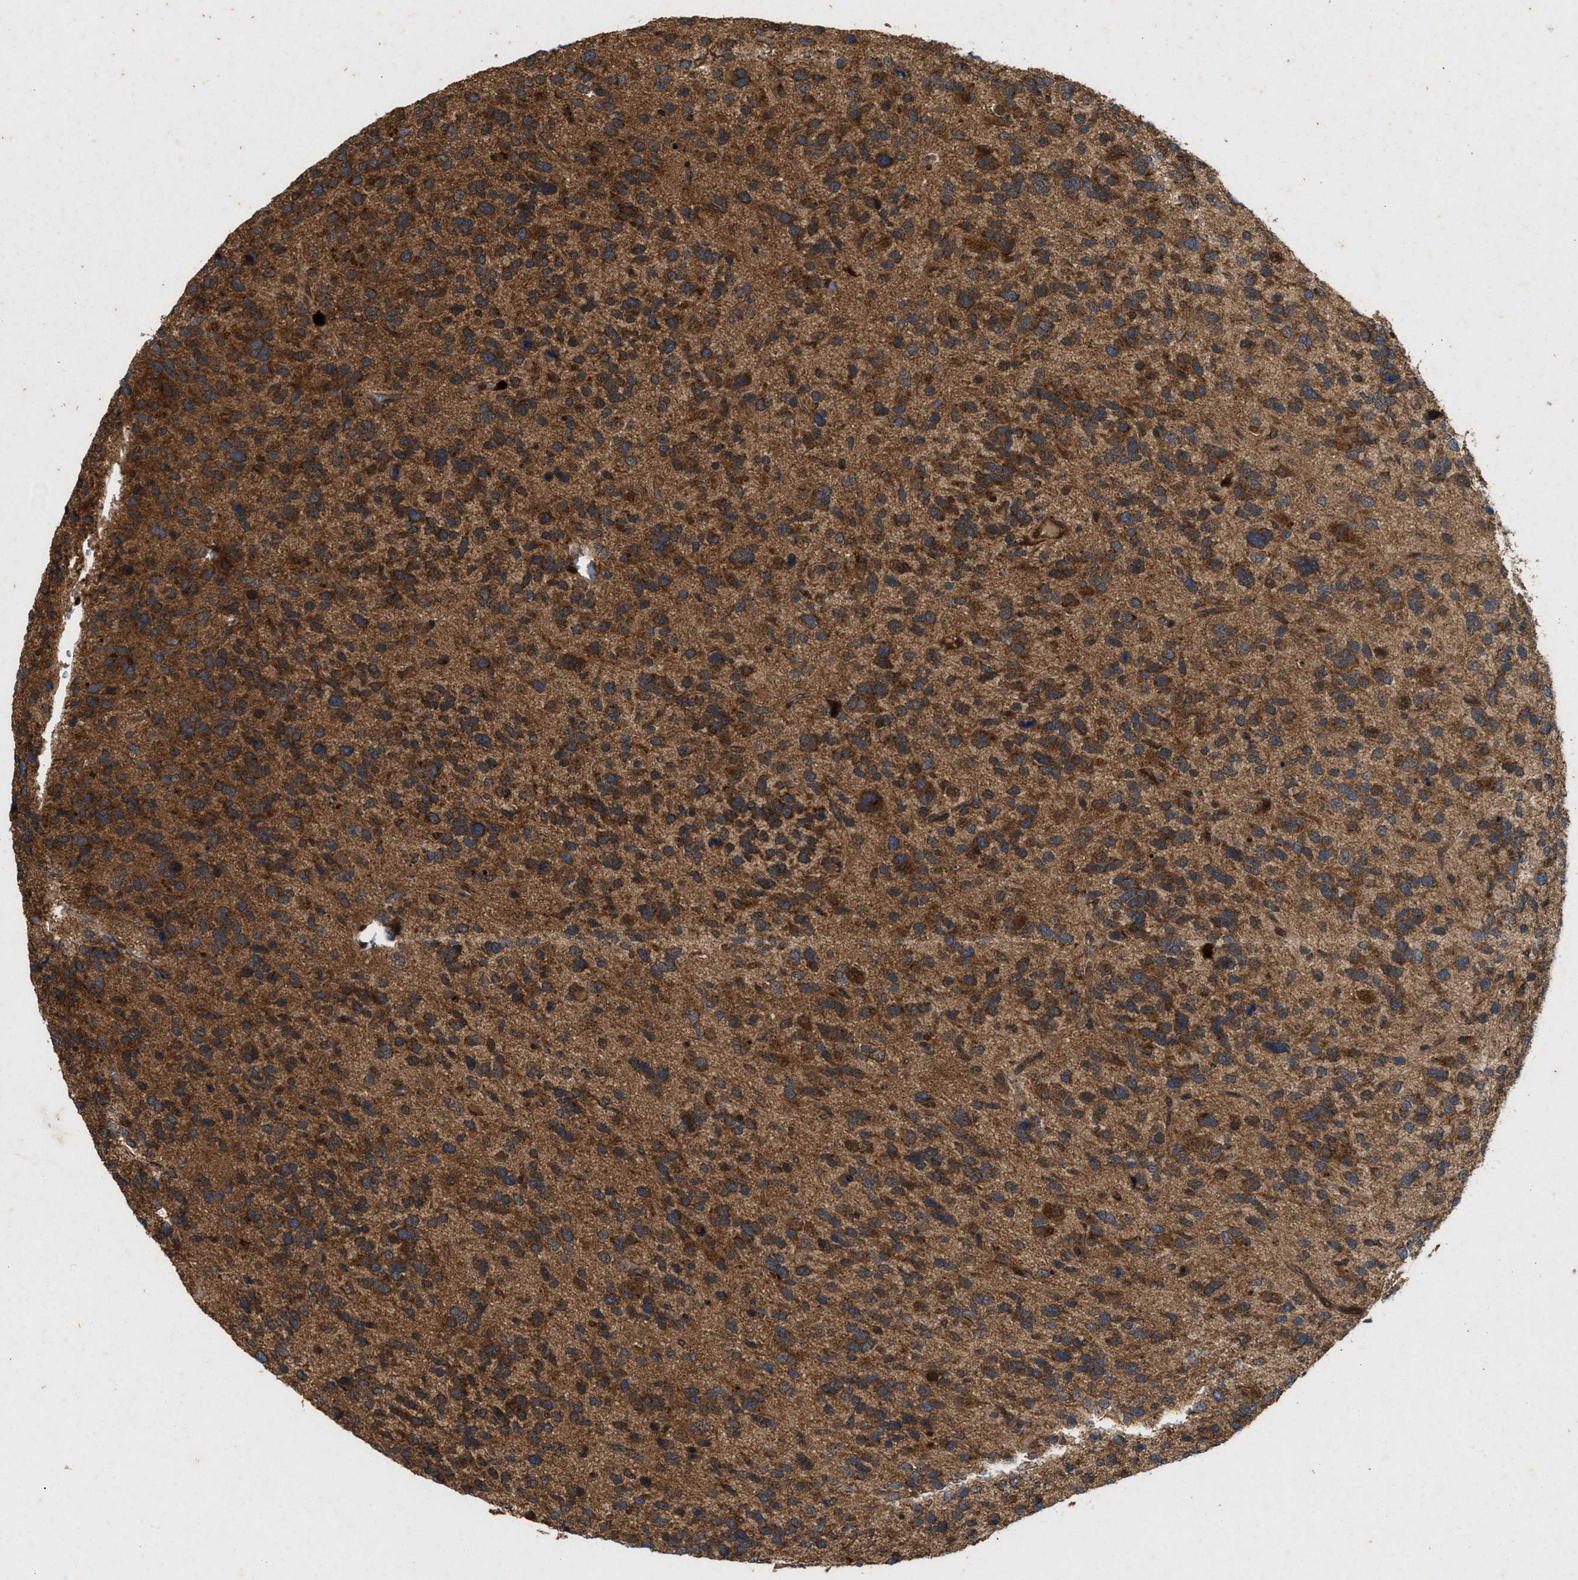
{"staining": {"intensity": "moderate", "quantity": ">75%", "location": "cytoplasmic/membranous"}, "tissue": "glioma", "cell_type": "Tumor cells", "image_type": "cancer", "snomed": [{"axis": "morphology", "description": "Glioma, malignant, High grade"}, {"axis": "topography", "description": "Brain"}], "caption": "Approximately >75% of tumor cells in malignant high-grade glioma reveal moderate cytoplasmic/membranous protein positivity as visualized by brown immunohistochemical staining.", "gene": "CFLAR", "patient": {"sex": "female", "age": 58}}